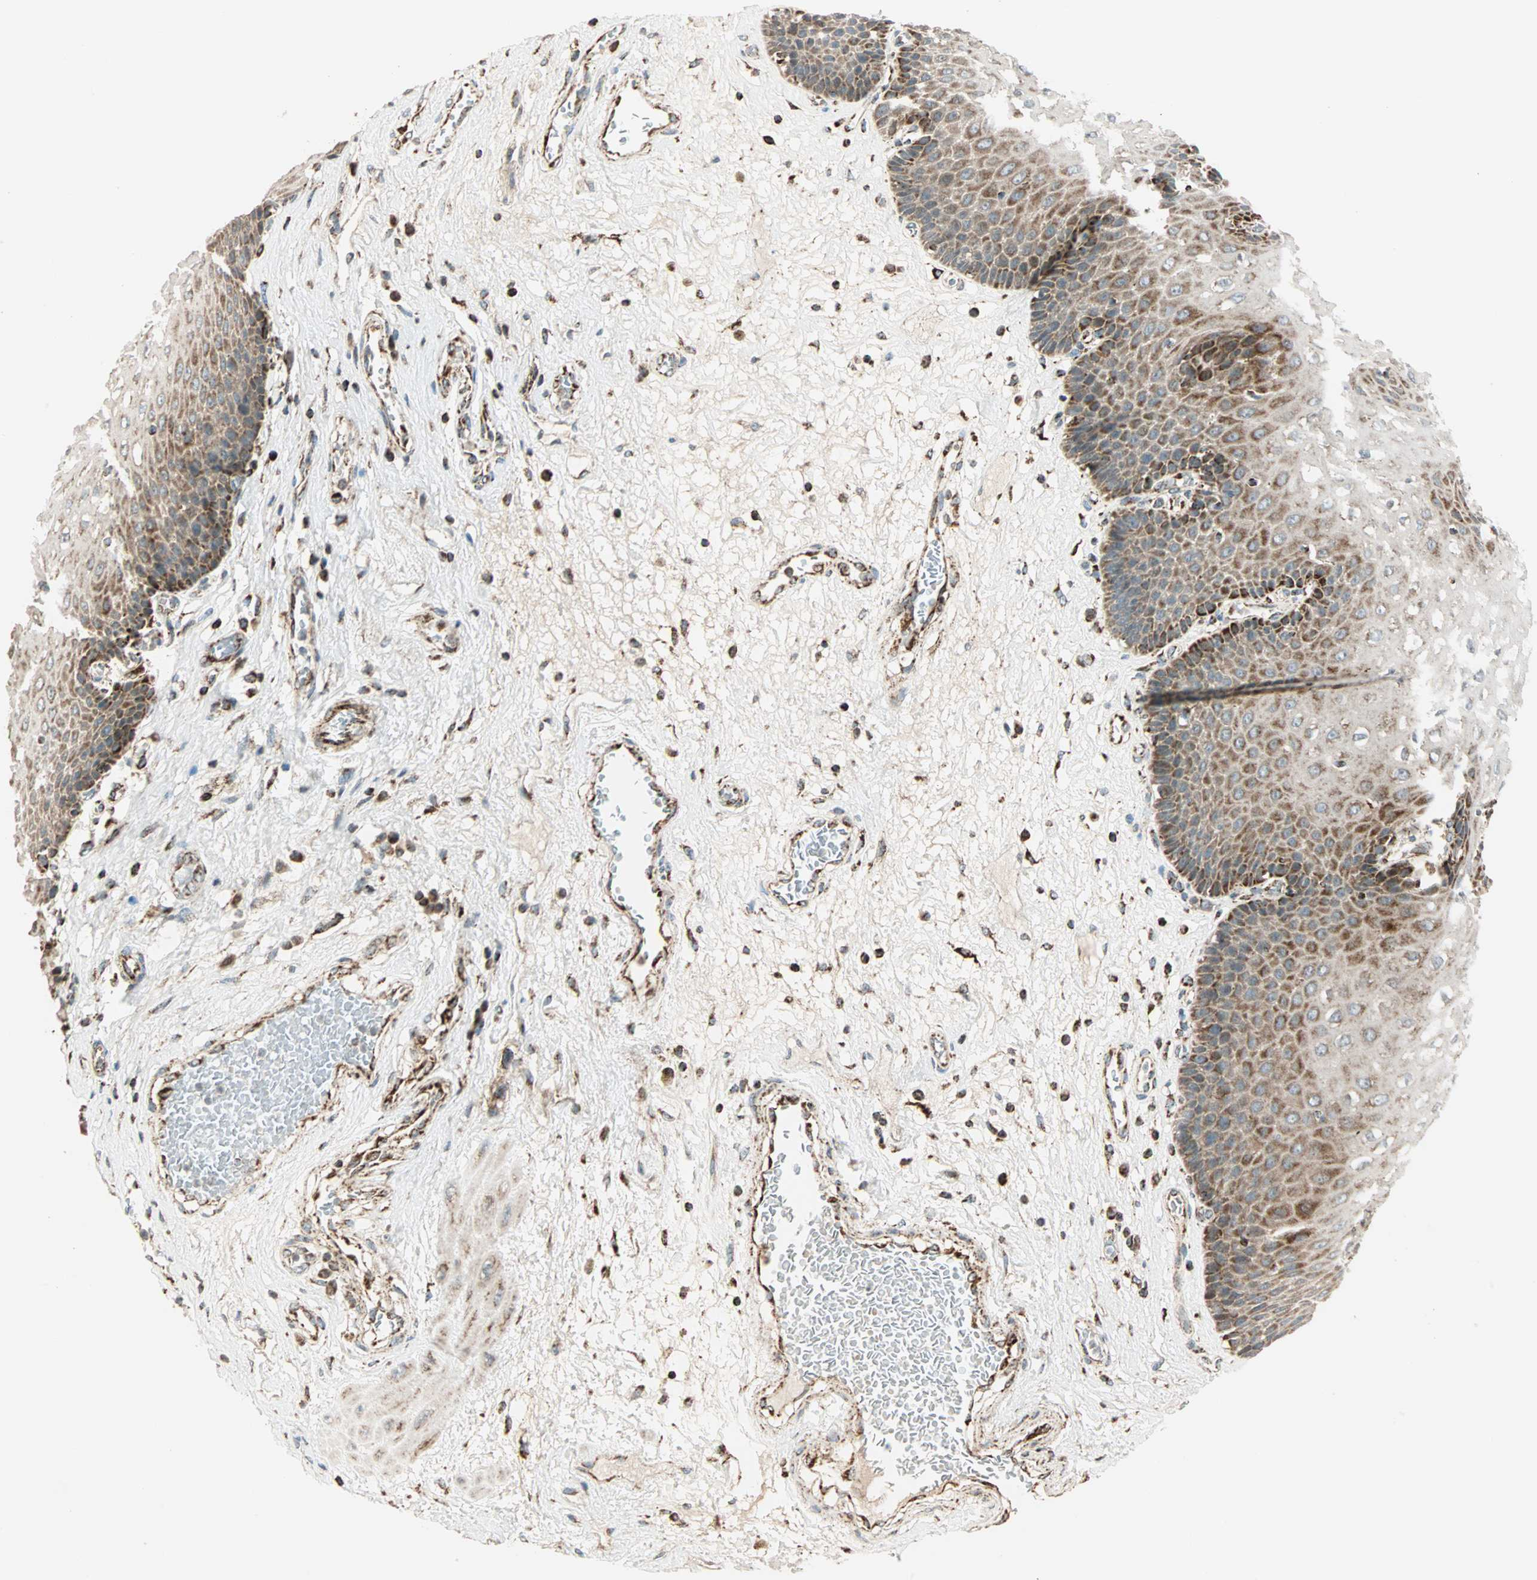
{"staining": {"intensity": "moderate", "quantity": ">75%", "location": "cytoplasmic/membranous"}, "tissue": "esophagus", "cell_type": "Squamous epithelial cells", "image_type": "normal", "snomed": [{"axis": "morphology", "description": "Normal tissue, NOS"}, {"axis": "topography", "description": "Esophagus"}], "caption": "A histopathology image of human esophagus stained for a protein reveals moderate cytoplasmic/membranous brown staining in squamous epithelial cells.", "gene": "SPRY4", "patient": {"sex": "male", "age": 48}}